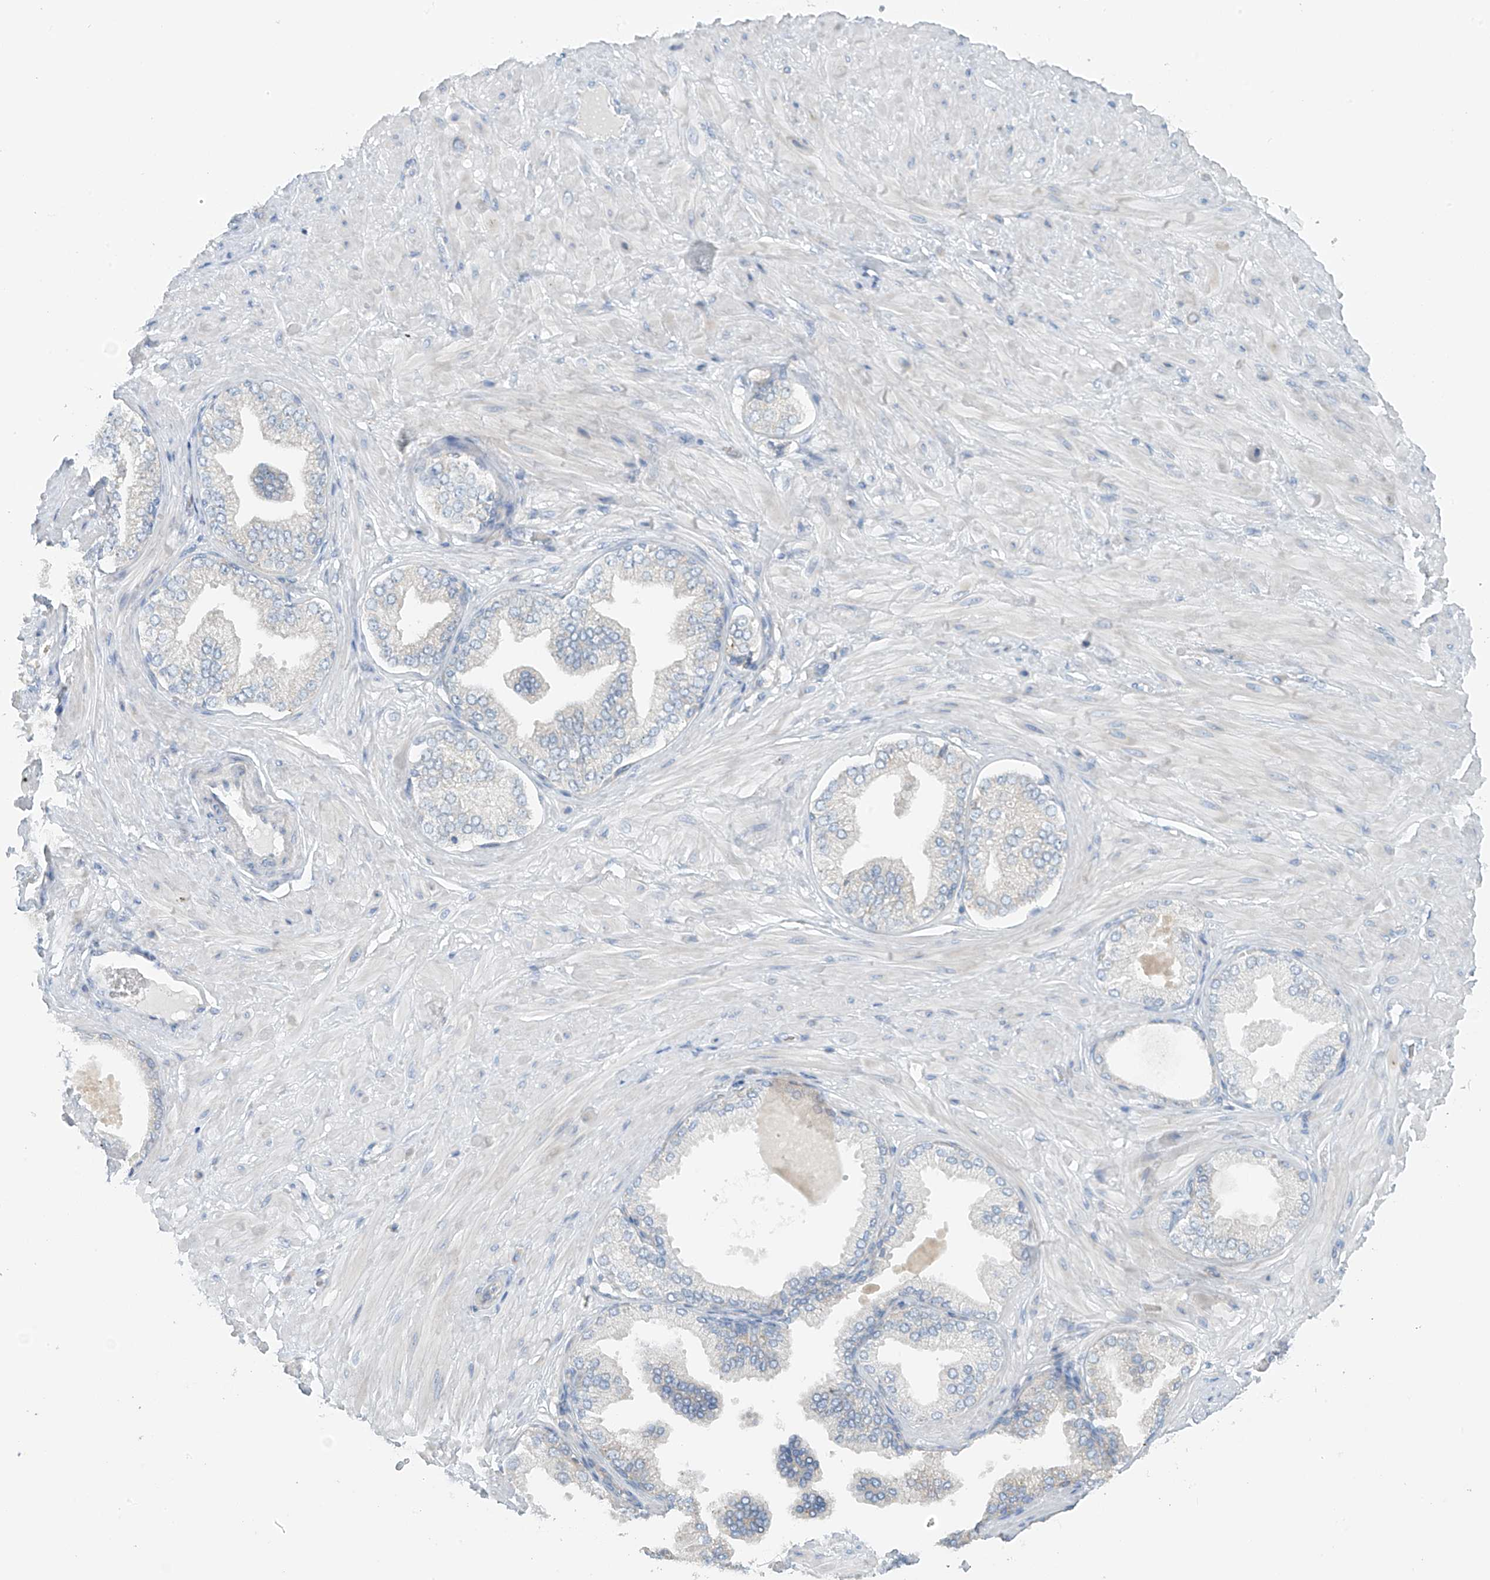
{"staining": {"intensity": "negative", "quantity": "none", "location": "none"}, "tissue": "adipose tissue", "cell_type": "Adipocytes", "image_type": "normal", "snomed": [{"axis": "morphology", "description": "Normal tissue, NOS"}, {"axis": "morphology", "description": "Adenocarcinoma, Low grade"}, {"axis": "topography", "description": "Prostate"}, {"axis": "topography", "description": "Peripheral nerve tissue"}], "caption": "DAB (3,3'-diaminobenzidine) immunohistochemical staining of unremarkable human adipose tissue demonstrates no significant positivity in adipocytes. Brightfield microscopy of immunohistochemistry (IHC) stained with DAB (3,3'-diaminobenzidine) (brown) and hematoxylin (blue), captured at high magnification.", "gene": "SLC6A12", "patient": {"sex": "male", "age": 63}}